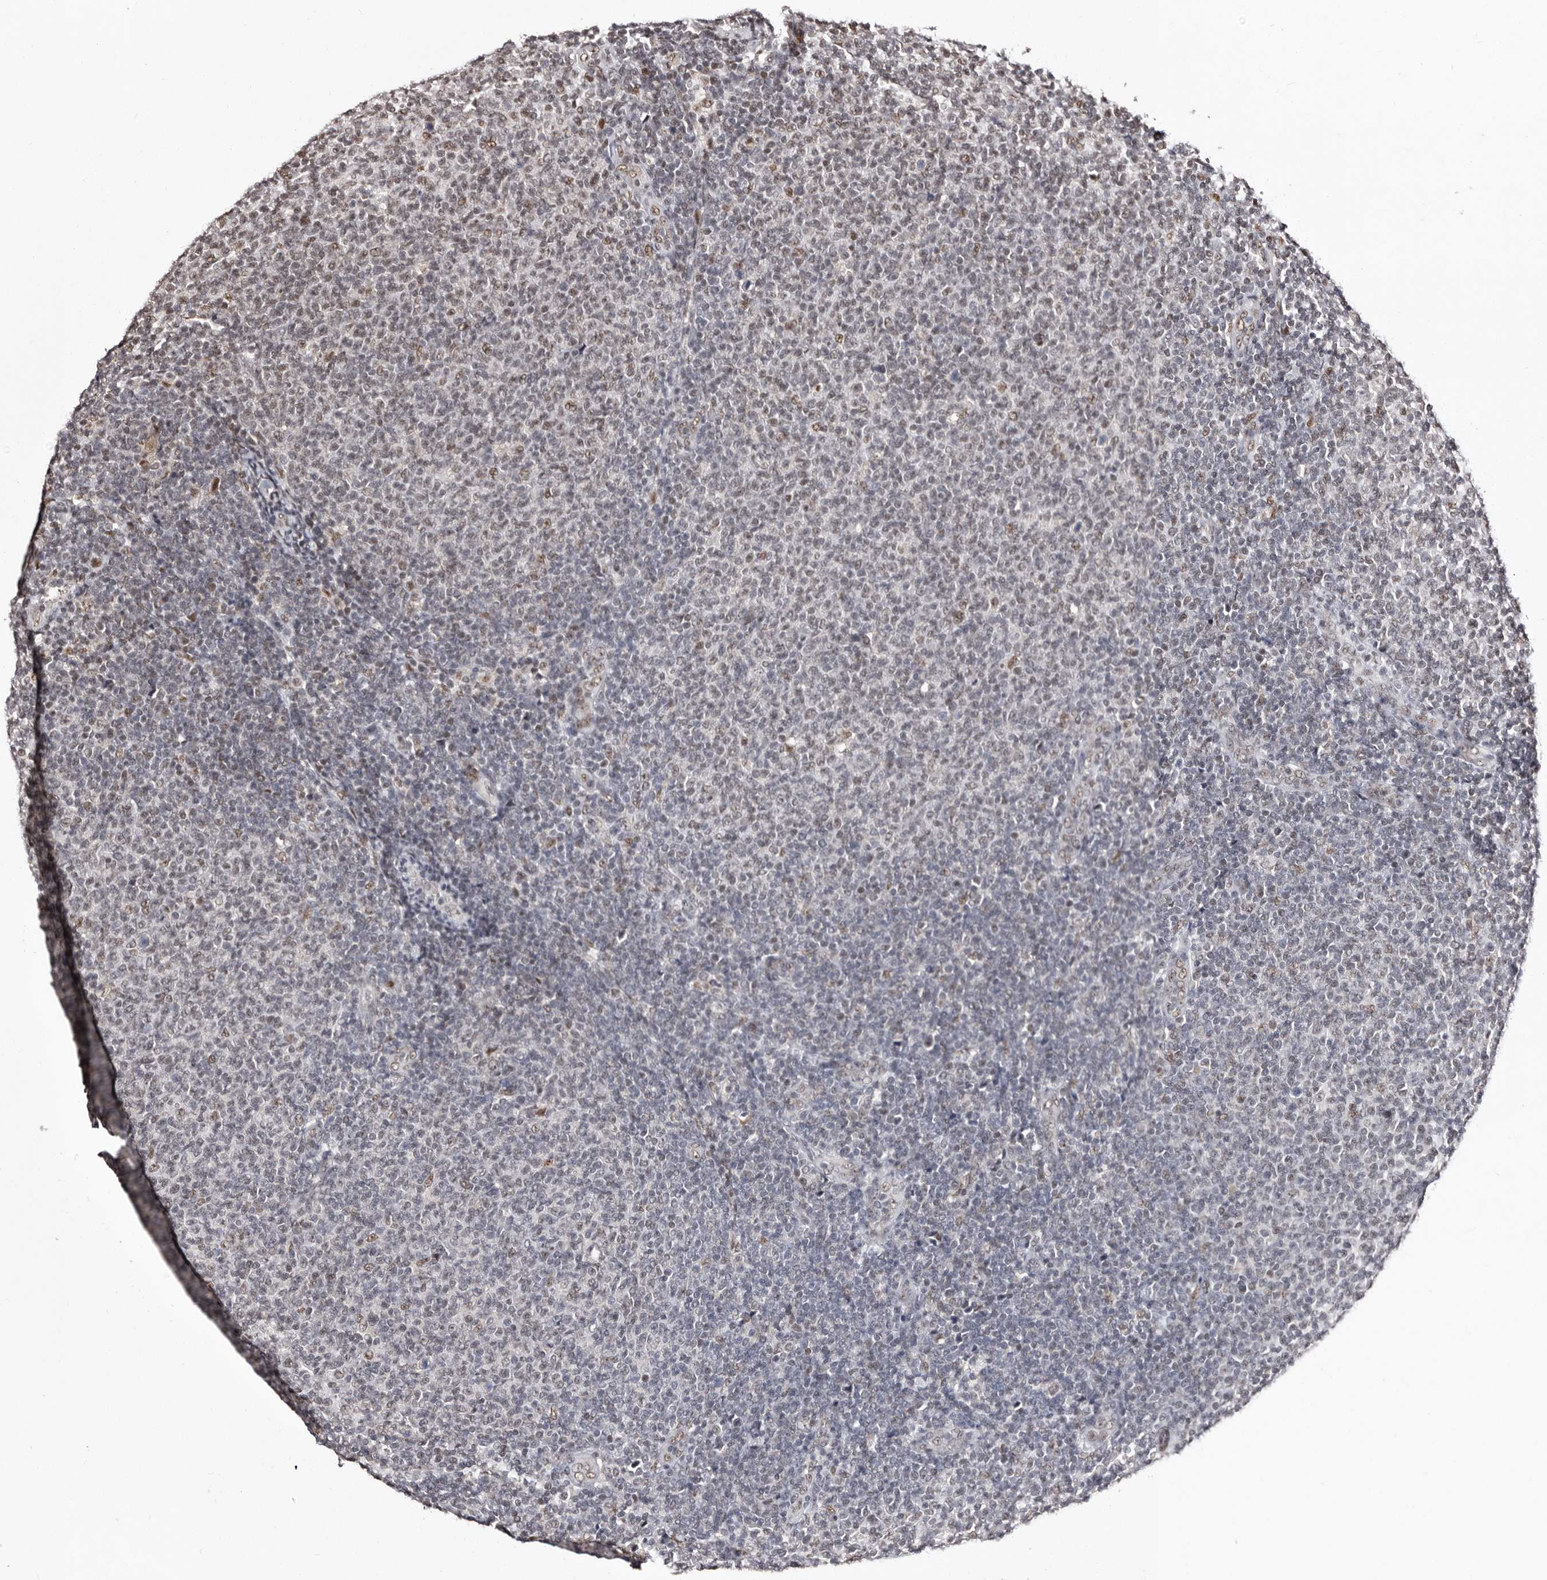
{"staining": {"intensity": "weak", "quantity": "<25%", "location": "nuclear"}, "tissue": "lymphoma", "cell_type": "Tumor cells", "image_type": "cancer", "snomed": [{"axis": "morphology", "description": "Malignant lymphoma, non-Hodgkin's type, Low grade"}, {"axis": "topography", "description": "Lymph node"}], "caption": "IHC photomicrograph of neoplastic tissue: human low-grade malignant lymphoma, non-Hodgkin's type stained with DAB exhibits no significant protein positivity in tumor cells.", "gene": "ANAPC11", "patient": {"sex": "male", "age": 66}}